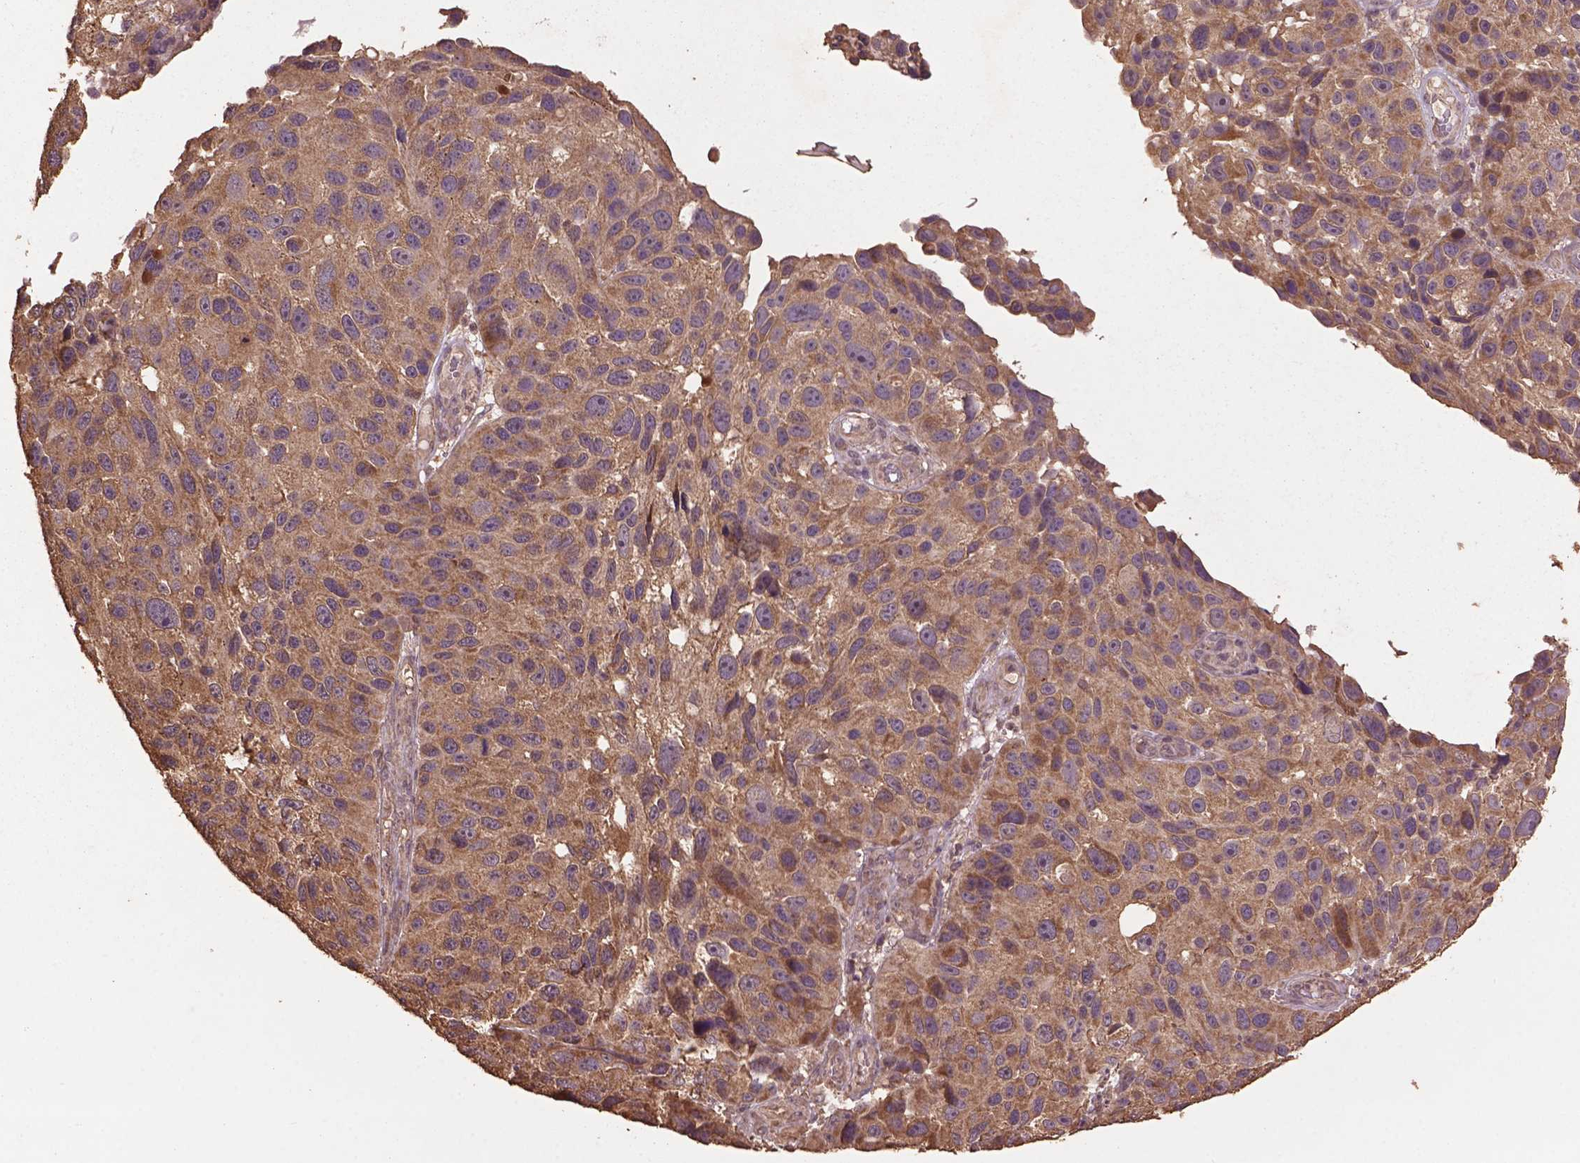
{"staining": {"intensity": "moderate", "quantity": ">75%", "location": "cytoplasmic/membranous"}, "tissue": "melanoma", "cell_type": "Tumor cells", "image_type": "cancer", "snomed": [{"axis": "morphology", "description": "Malignant melanoma, NOS"}, {"axis": "topography", "description": "Skin"}], "caption": "Melanoma was stained to show a protein in brown. There is medium levels of moderate cytoplasmic/membranous expression in about >75% of tumor cells.", "gene": "BABAM1", "patient": {"sex": "male", "age": 53}}